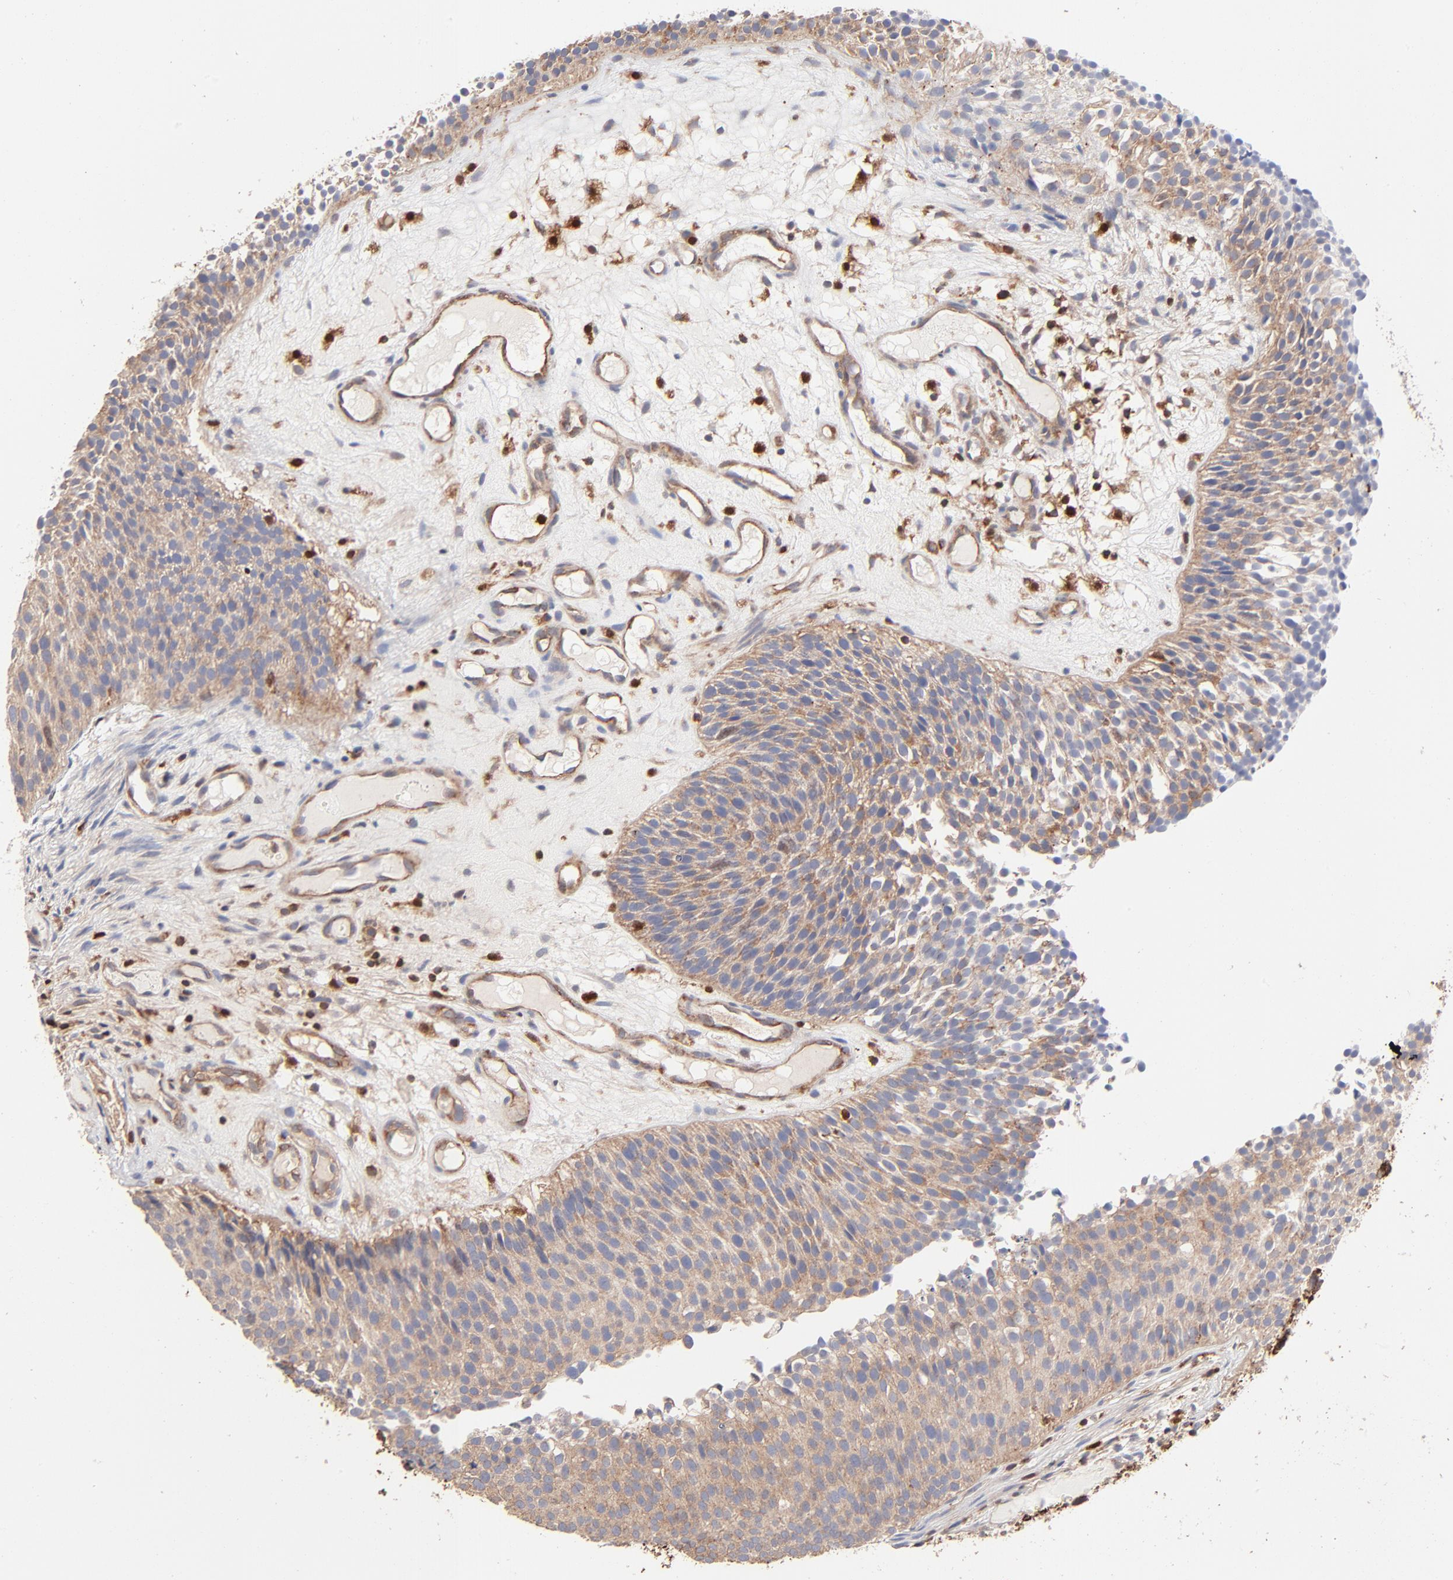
{"staining": {"intensity": "weak", "quantity": ">75%", "location": "cytoplasmic/membranous"}, "tissue": "urothelial cancer", "cell_type": "Tumor cells", "image_type": "cancer", "snomed": [{"axis": "morphology", "description": "Urothelial carcinoma, Low grade"}, {"axis": "topography", "description": "Urinary bladder"}], "caption": "A micrograph of human urothelial cancer stained for a protein demonstrates weak cytoplasmic/membranous brown staining in tumor cells.", "gene": "ARHGEF6", "patient": {"sex": "male", "age": 85}}